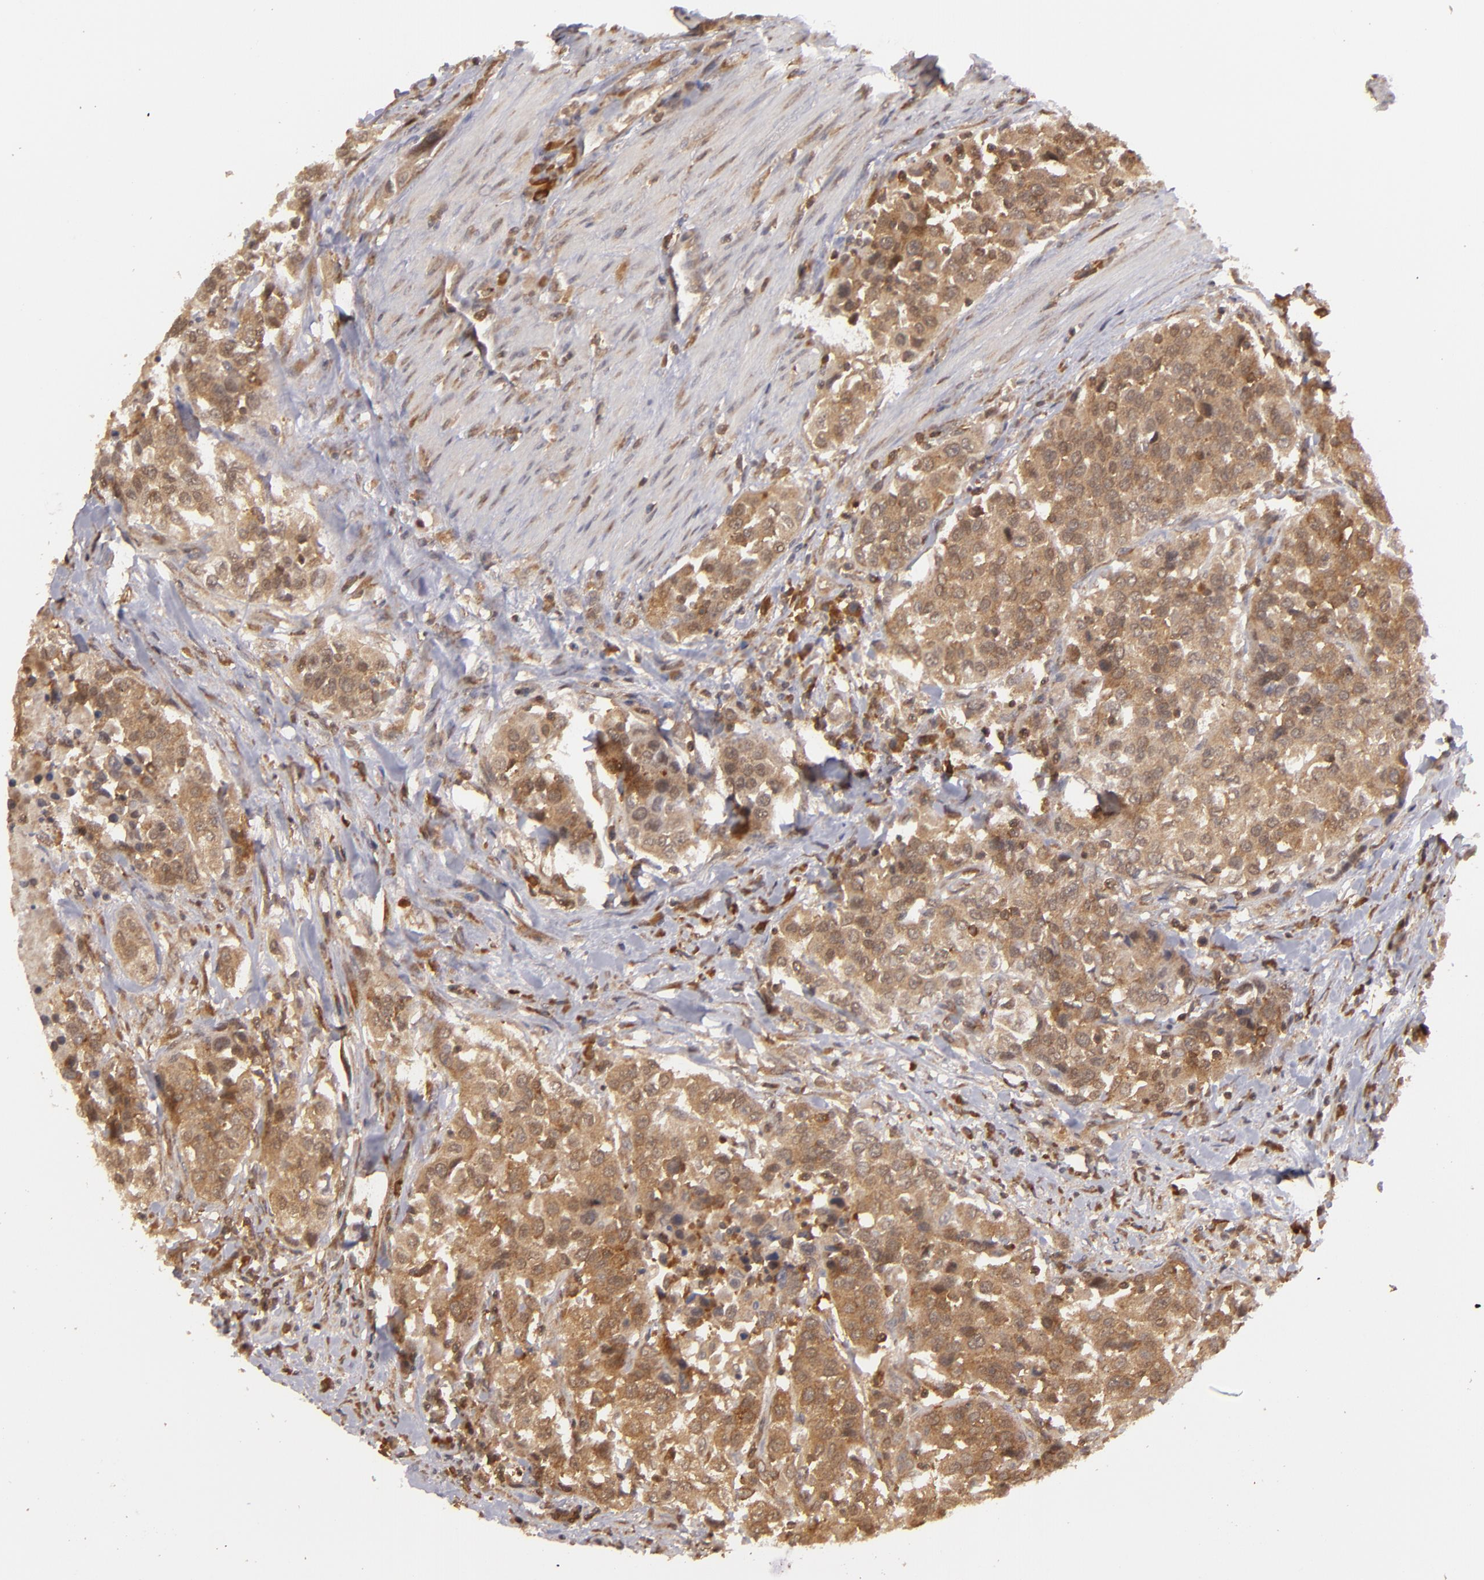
{"staining": {"intensity": "moderate", "quantity": ">75%", "location": "cytoplasmic/membranous"}, "tissue": "urothelial cancer", "cell_type": "Tumor cells", "image_type": "cancer", "snomed": [{"axis": "morphology", "description": "Urothelial carcinoma, High grade"}, {"axis": "topography", "description": "Urinary bladder"}], "caption": "The immunohistochemical stain shows moderate cytoplasmic/membranous positivity in tumor cells of urothelial carcinoma (high-grade) tissue.", "gene": "MAPK3", "patient": {"sex": "female", "age": 80}}